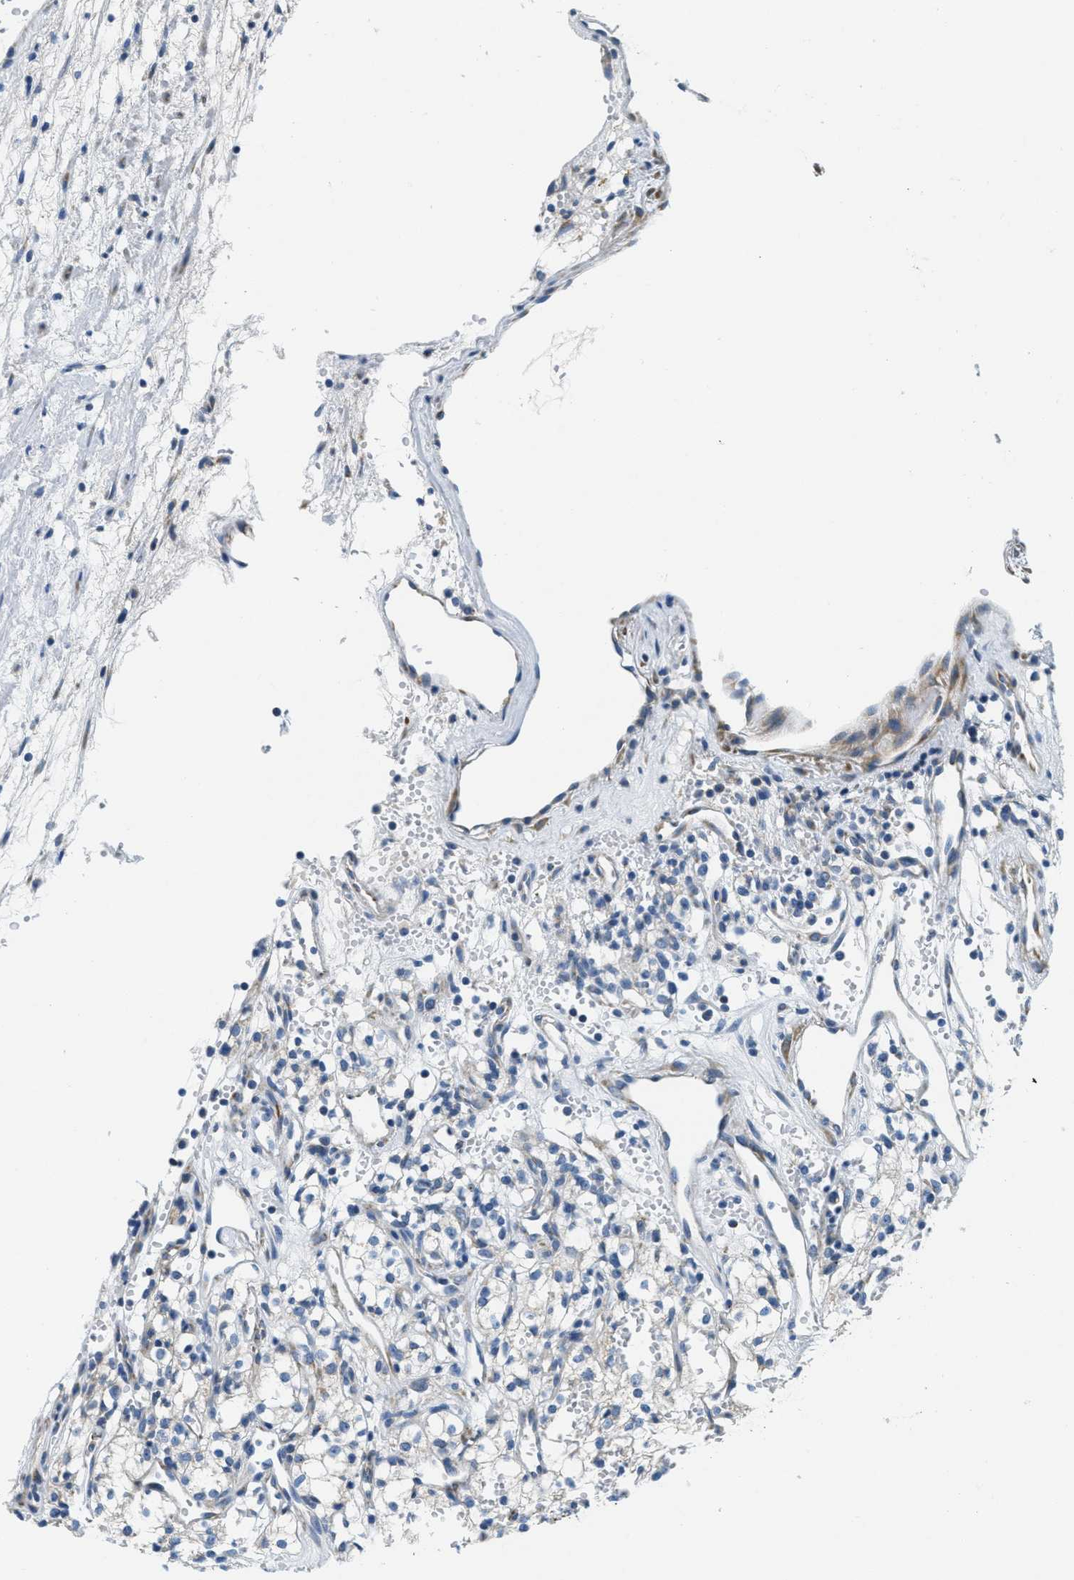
{"staining": {"intensity": "negative", "quantity": "none", "location": "none"}, "tissue": "renal cancer", "cell_type": "Tumor cells", "image_type": "cancer", "snomed": [{"axis": "morphology", "description": "Adenocarcinoma, NOS"}, {"axis": "topography", "description": "Kidney"}], "caption": "The photomicrograph demonstrates no staining of tumor cells in renal cancer (adenocarcinoma).", "gene": "CA4", "patient": {"sex": "male", "age": 59}}